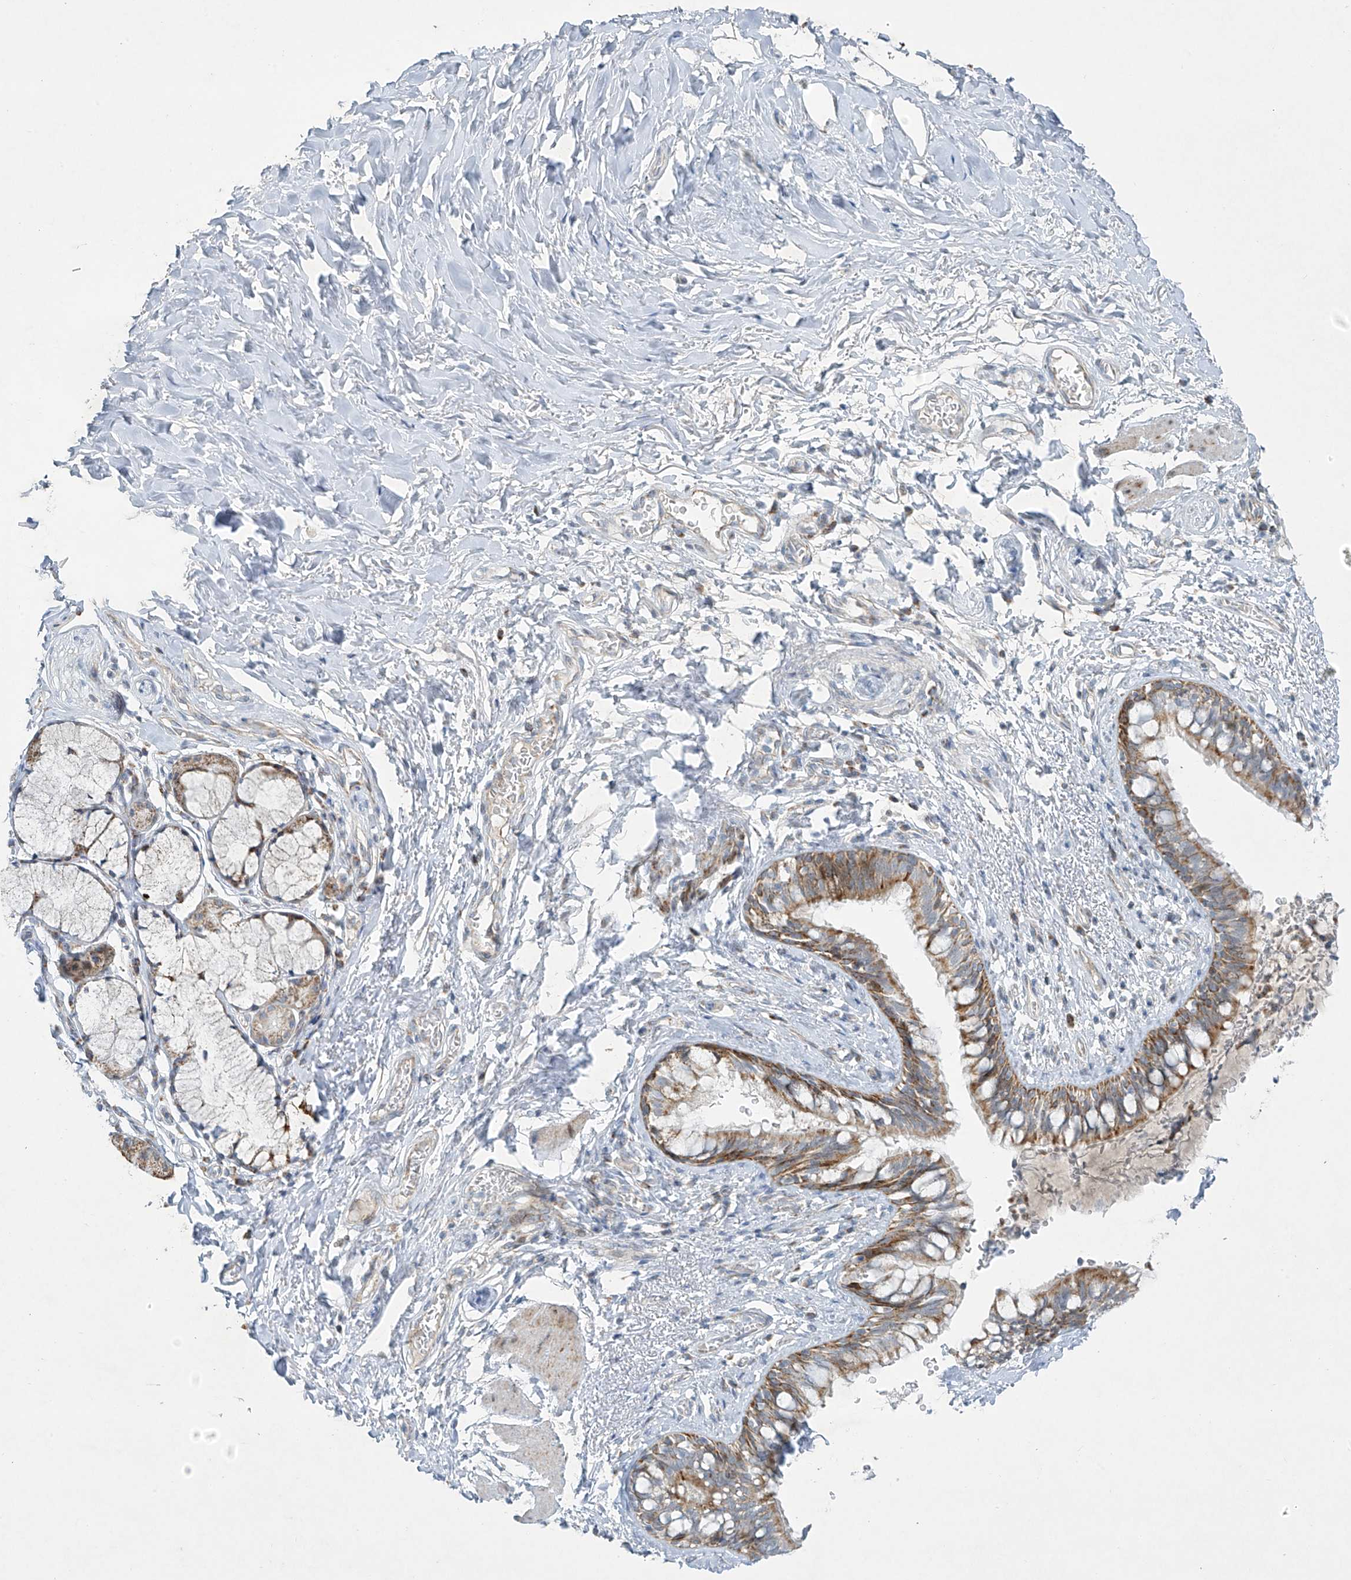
{"staining": {"intensity": "moderate", "quantity": ">75%", "location": "cytoplasmic/membranous"}, "tissue": "bronchus", "cell_type": "Respiratory epithelial cells", "image_type": "normal", "snomed": [{"axis": "morphology", "description": "Normal tissue, NOS"}, {"axis": "topography", "description": "Cartilage tissue"}, {"axis": "topography", "description": "Bronchus"}], "caption": "Bronchus stained with immunohistochemistry (IHC) displays moderate cytoplasmic/membranous staining in about >75% of respiratory epithelial cells. The protein of interest is stained brown, and the nuclei are stained in blue (DAB IHC with brightfield microscopy, high magnification).", "gene": "SMDT1", "patient": {"sex": "female", "age": 36}}